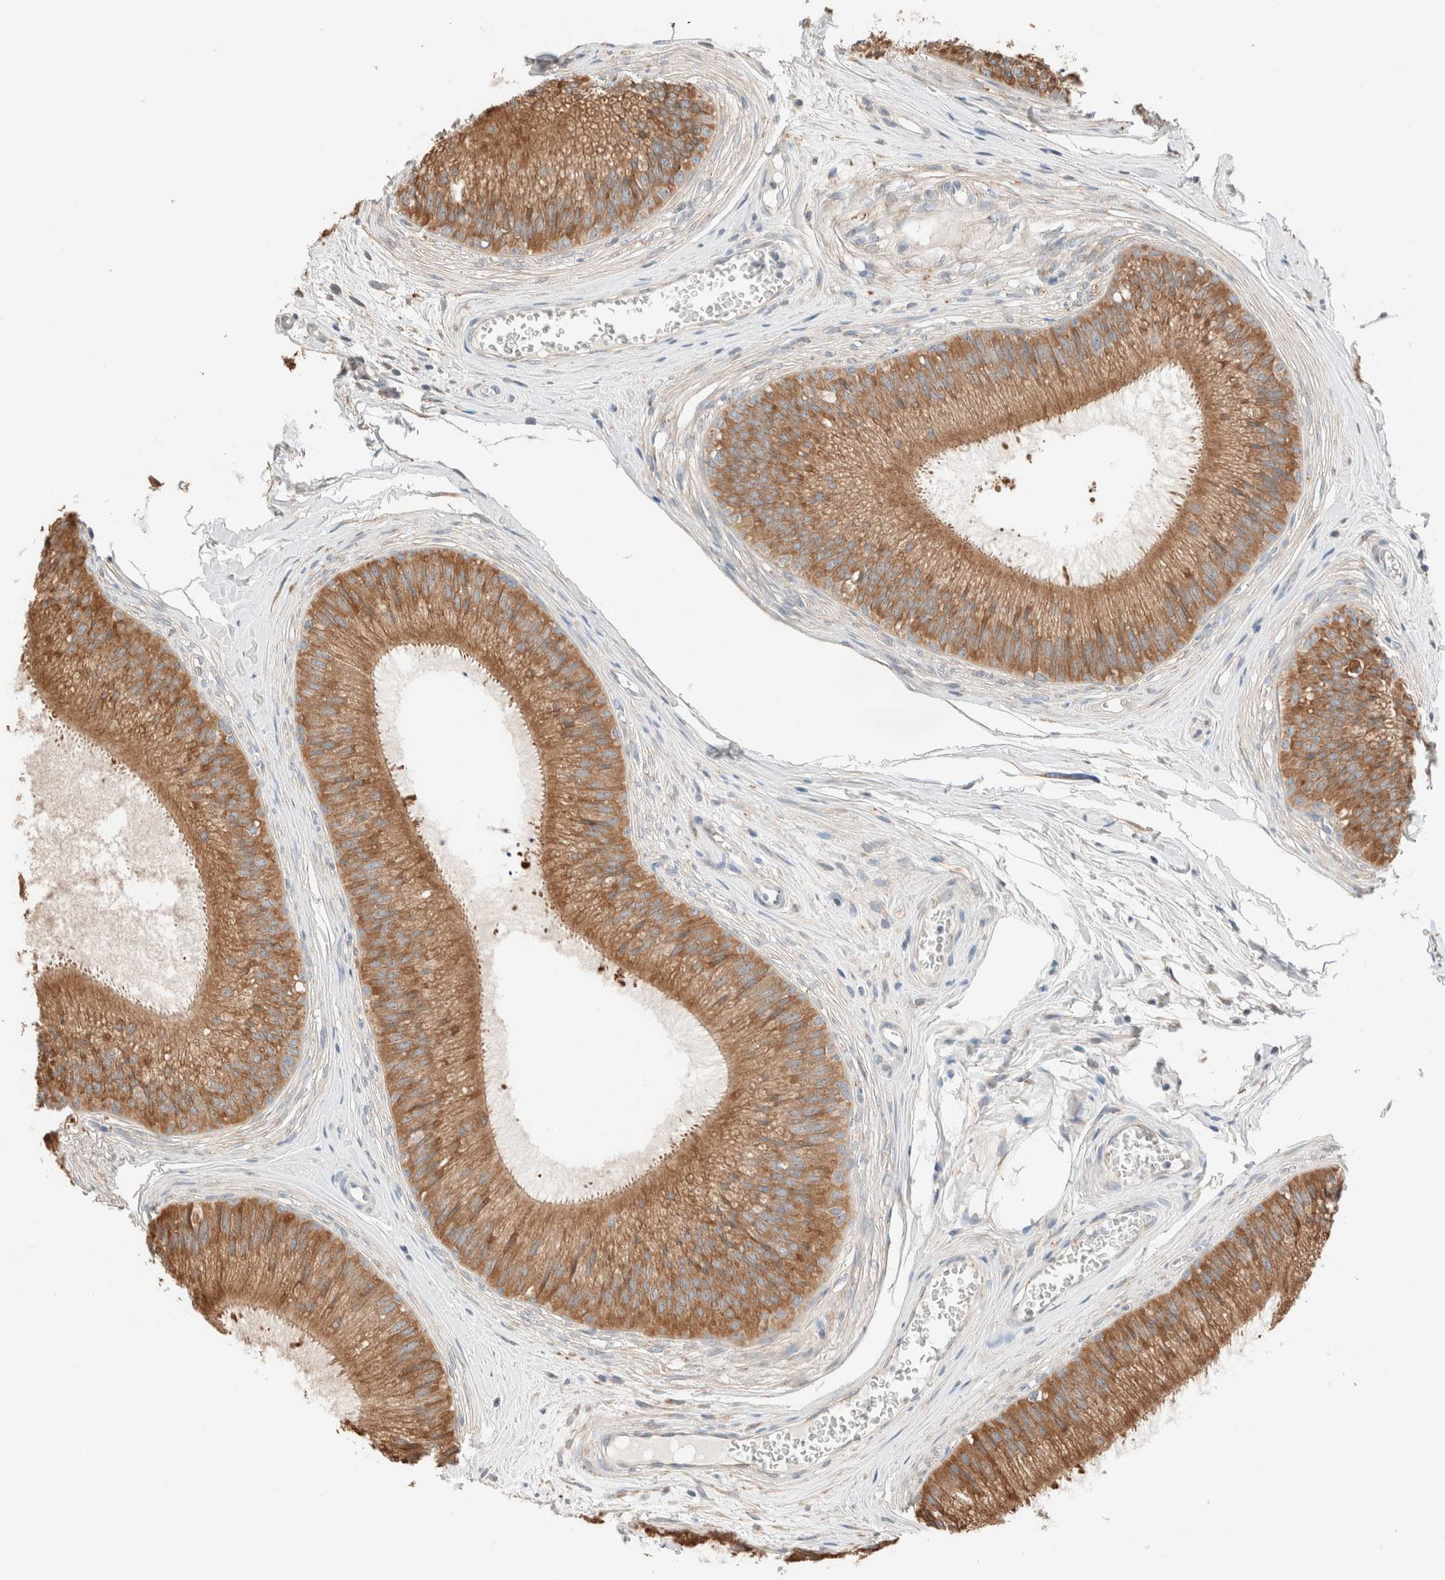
{"staining": {"intensity": "moderate", "quantity": ">75%", "location": "cytoplasmic/membranous"}, "tissue": "epididymis", "cell_type": "Glandular cells", "image_type": "normal", "snomed": [{"axis": "morphology", "description": "Normal tissue, NOS"}, {"axis": "topography", "description": "Epididymis"}], "caption": "Approximately >75% of glandular cells in normal human epididymis exhibit moderate cytoplasmic/membranous protein expression as visualized by brown immunohistochemical staining.", "gene": "PCM1", "patient": {"sex": "male", "age": 31}}